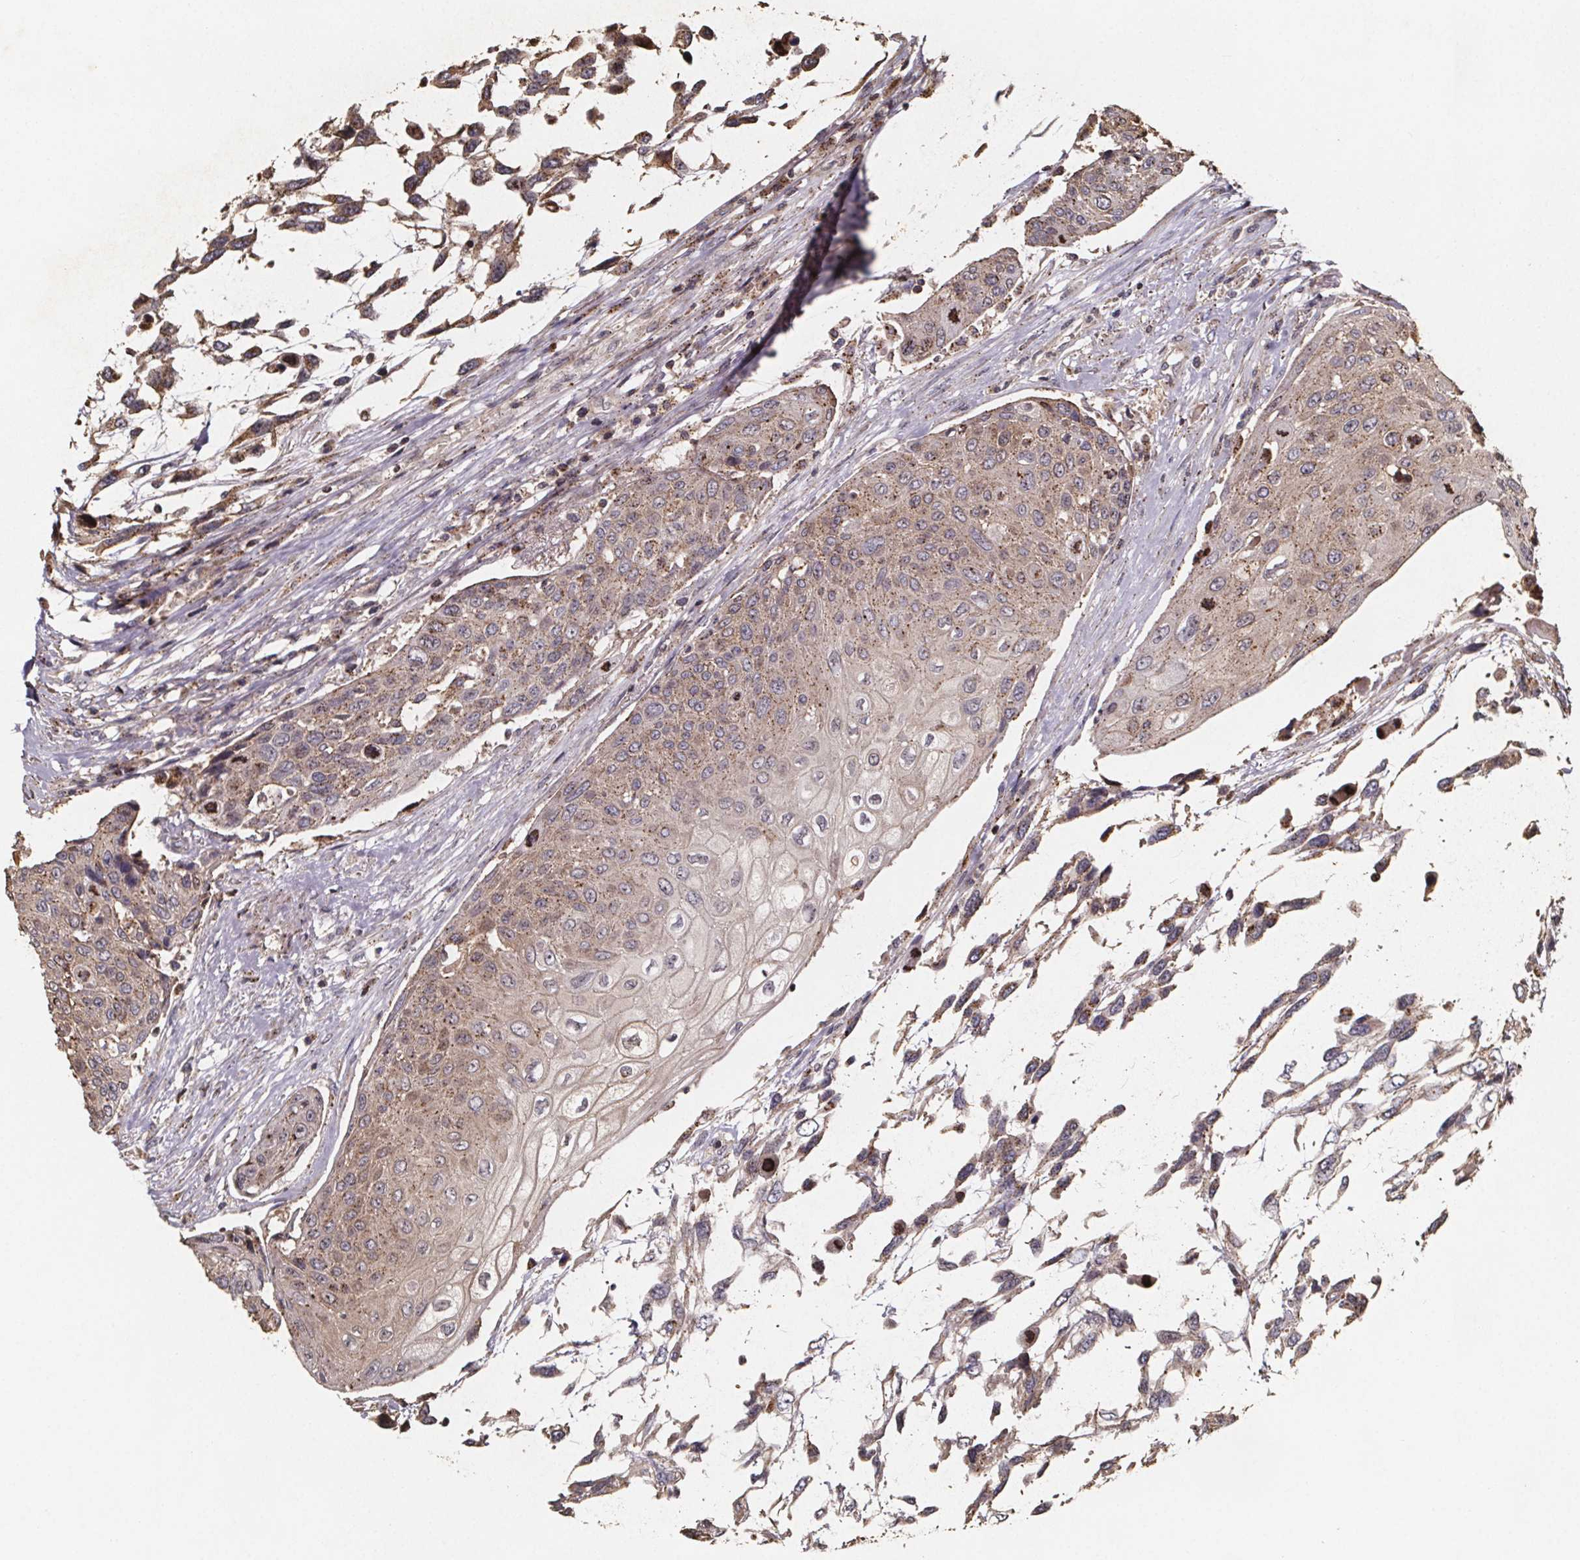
{"staining": {"intensity": "weak", "quantity": "25%-75%", "location": "cytoplasmic/membranous"}, "tissue": "urothelial cancer", "cell_type": "Tumor cells", "image_type": "cancer", "snomed": [{"axis": "morphology", "description": "Urothelial carcinoma, High grade"}, {"axis": "topography", "description": "Urinary bladder"}], "caption": "Brown immunohistochemical staining in high-grade urothelial carcinoma exhibits weak cytoplasmic/membranous staining in about 25%-75% of tumor cells.", "gene": "ZNF879", "patient": {"sex": "female", "age": 70}}